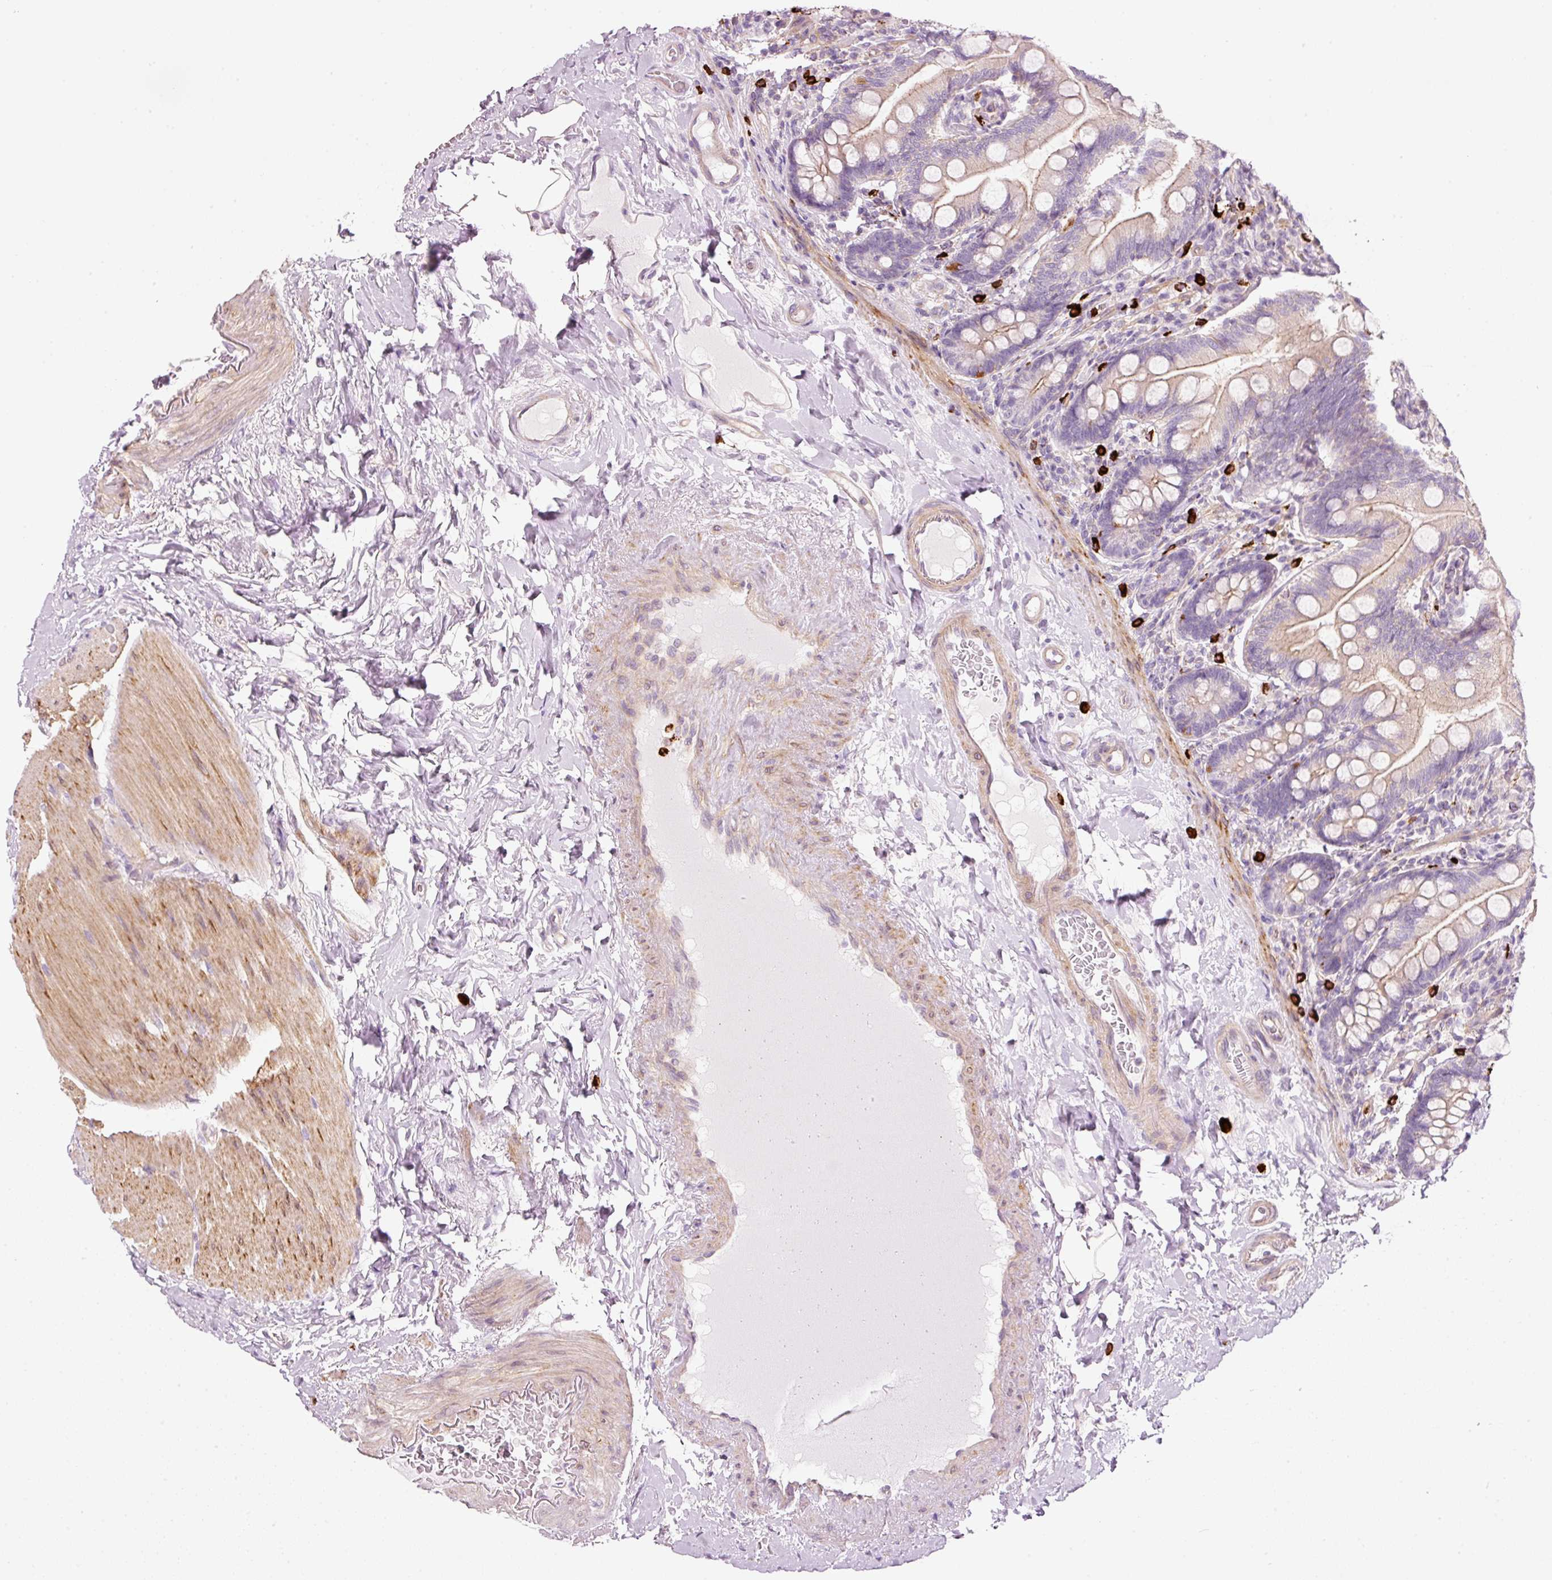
{"staining": {"intensity": "moderate", "quantity": "25%-75%", "location": "cytoplasmic/membranous"}, "tissue": "small intestine", "cell_type": "Glandular cells", "image_type": "normal", "snomed": [{"axis": "morphology", "description": "Normal tissue, NOS"}, {"axis": "topography", "description": "Small intestine"}], "caption": "About 25%-75% of glandular cells in unremarkable small intestine reveal moderate cytoplasmic/membranous protein staining as visualized by brown immunohistochemical staining.", "gene": "MAP3K3", "patient": {"sex": "female", "age": 64}}